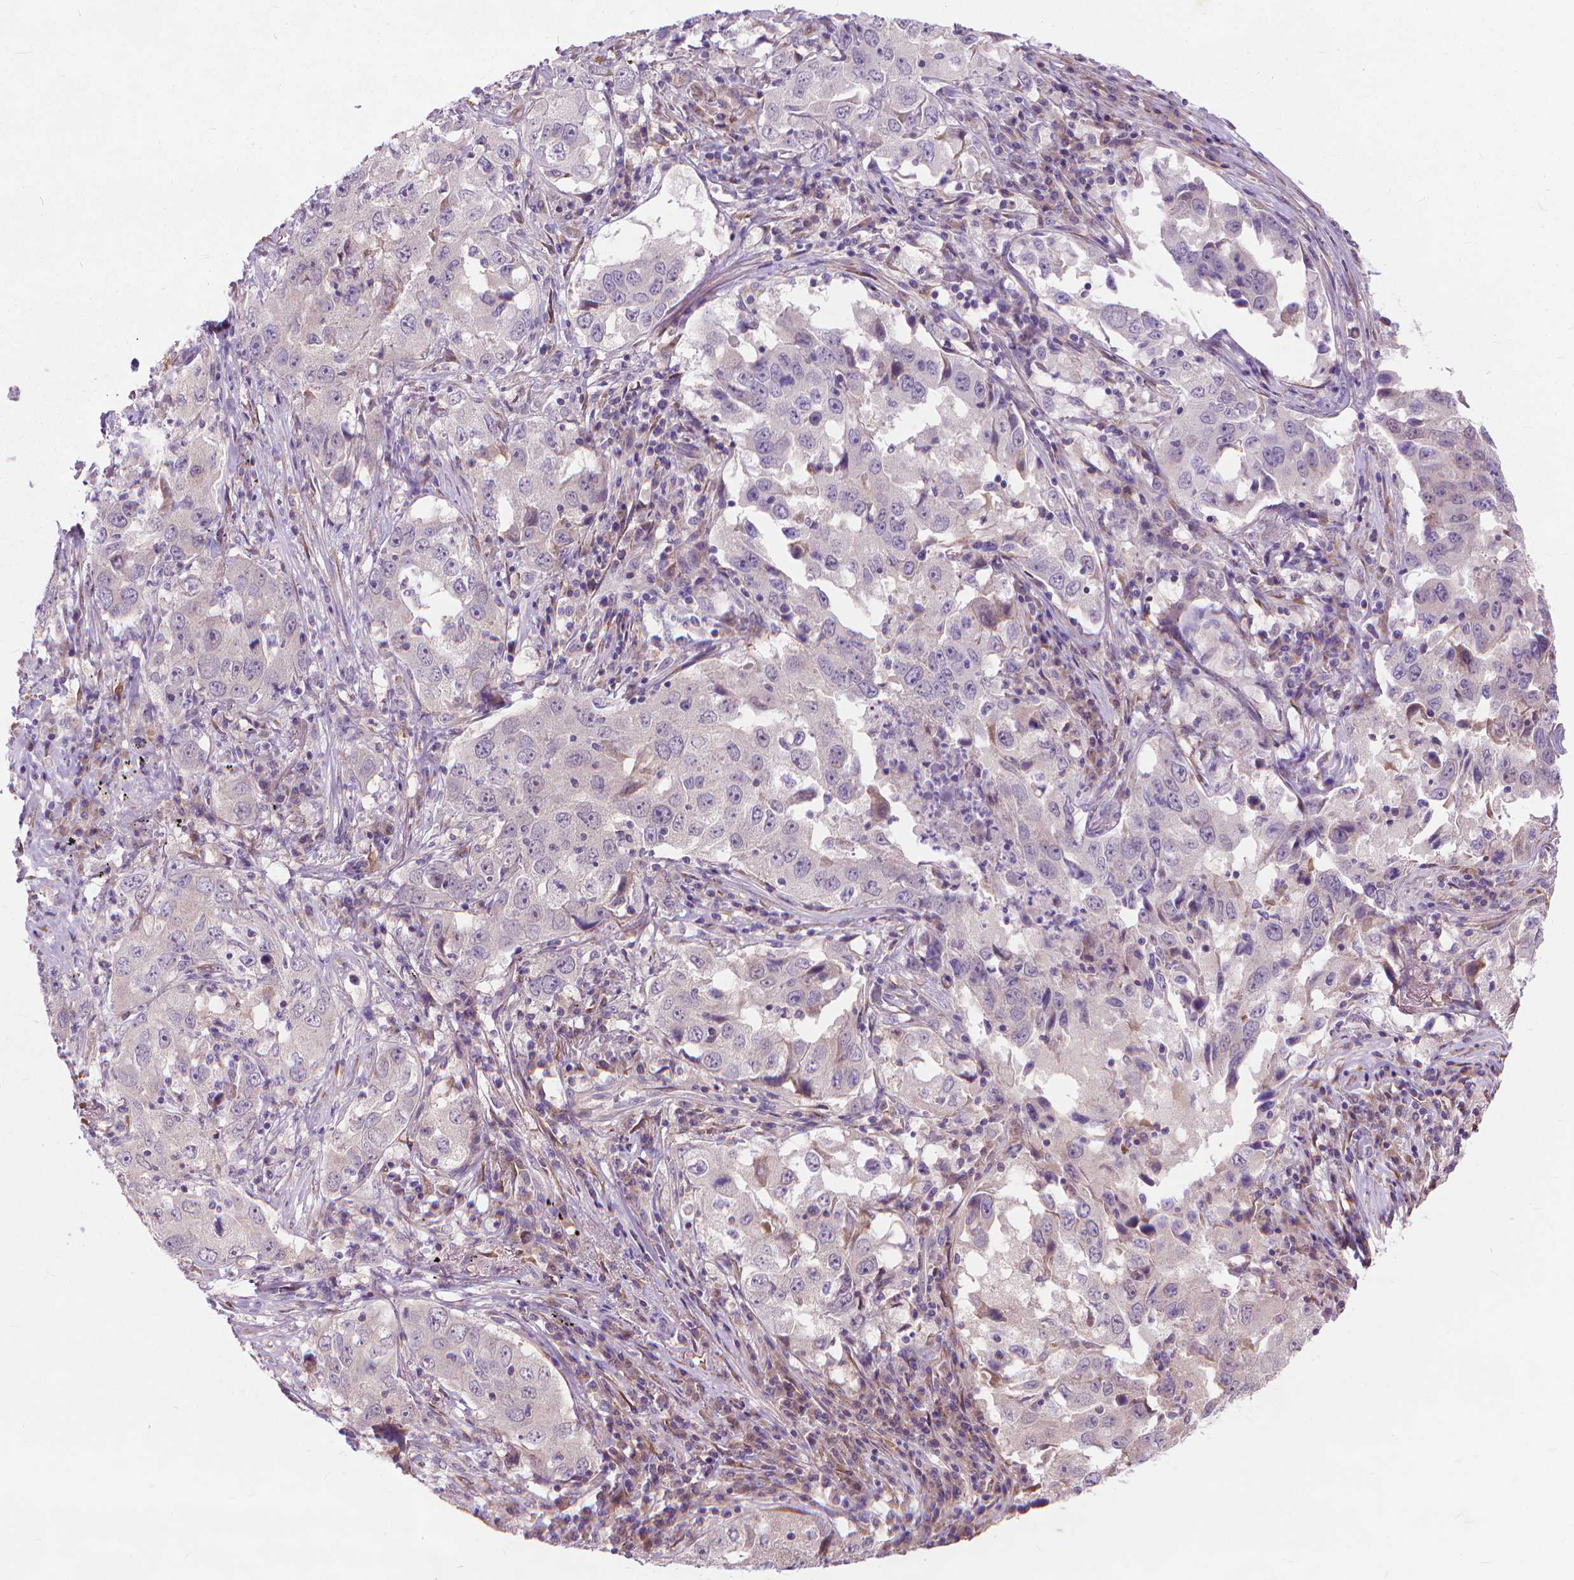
{"staining": {"intensity": "negative", "quantity": "none", "location": "none"}, "tissue": "lung cancer", "cell_type": "Tumor cells", "image_type": "cancer", "snomed": [{"axis": "morphology", "description": "Adenocarcinoma, NOS"}, {"axis": "topography", "description": "Lung"}], "caption": "Protein analysis of lung cancer (adenocarcinoma) reveals no significant staining in tumor cells. (DAB IHC visualized using brightfield microscopy, high magnification).", "gene": "NUDT1", "patient": {"sex": "male", "age": 73}}